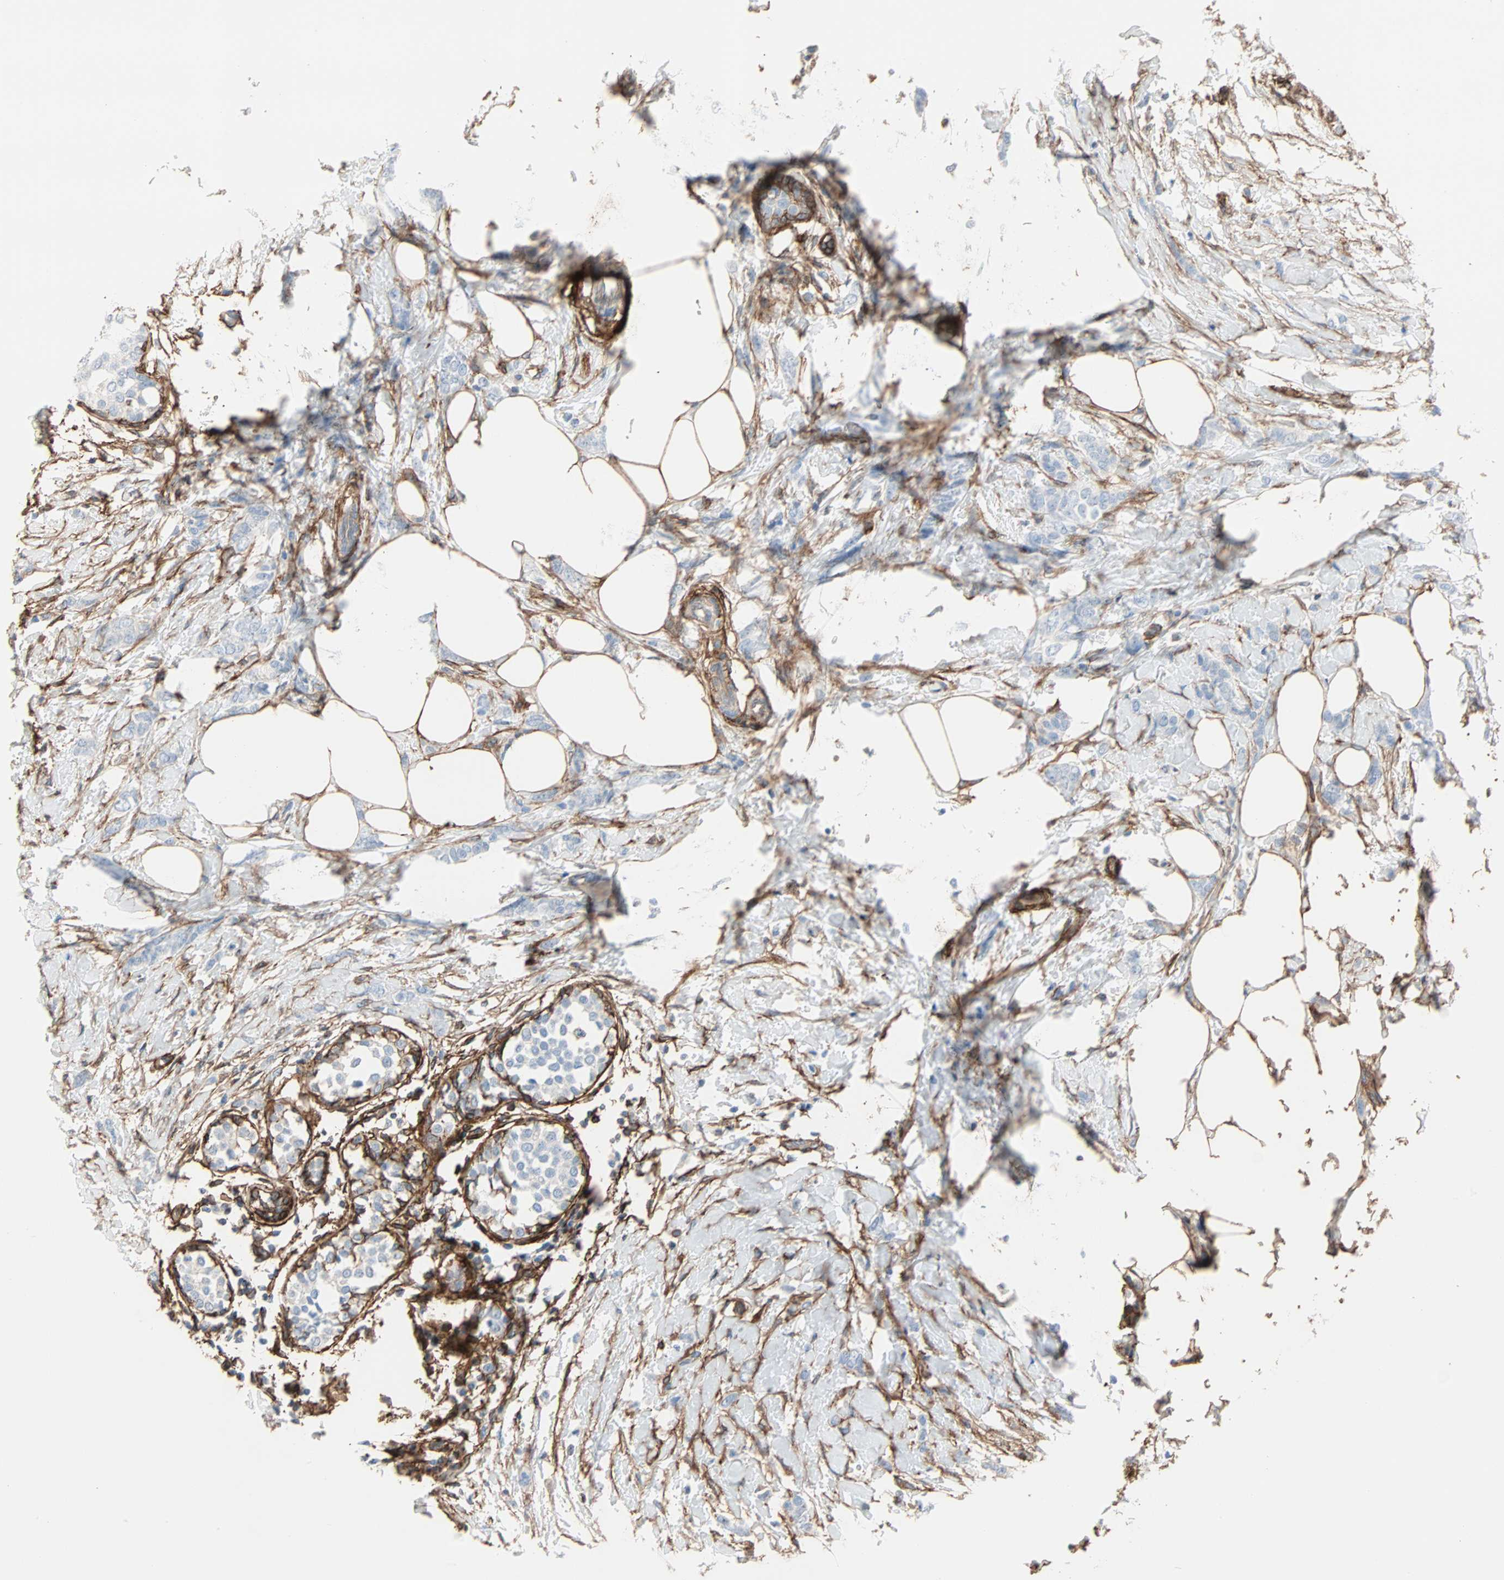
{"staining": {"intensity": "negative", "quantity": "none", "location": "none"}, "tissue": "breast cancer", "cell_type": "Tumor cells", "image_type": "cancer", "snomed": [{"axis": "morphology", "description": "Lobular carcinoma, in situ"}, {"axis": "morphology", "description": "Lobular carcinoma"}, {"axis": "topography", "description": "Breast"}], "caption": "The photomicrograph shows no significant positivity in tumor cells of lobular carcinoma (breast).", "gene": "EPB41L2", "patient": {"sex": "female", "age": 41}}